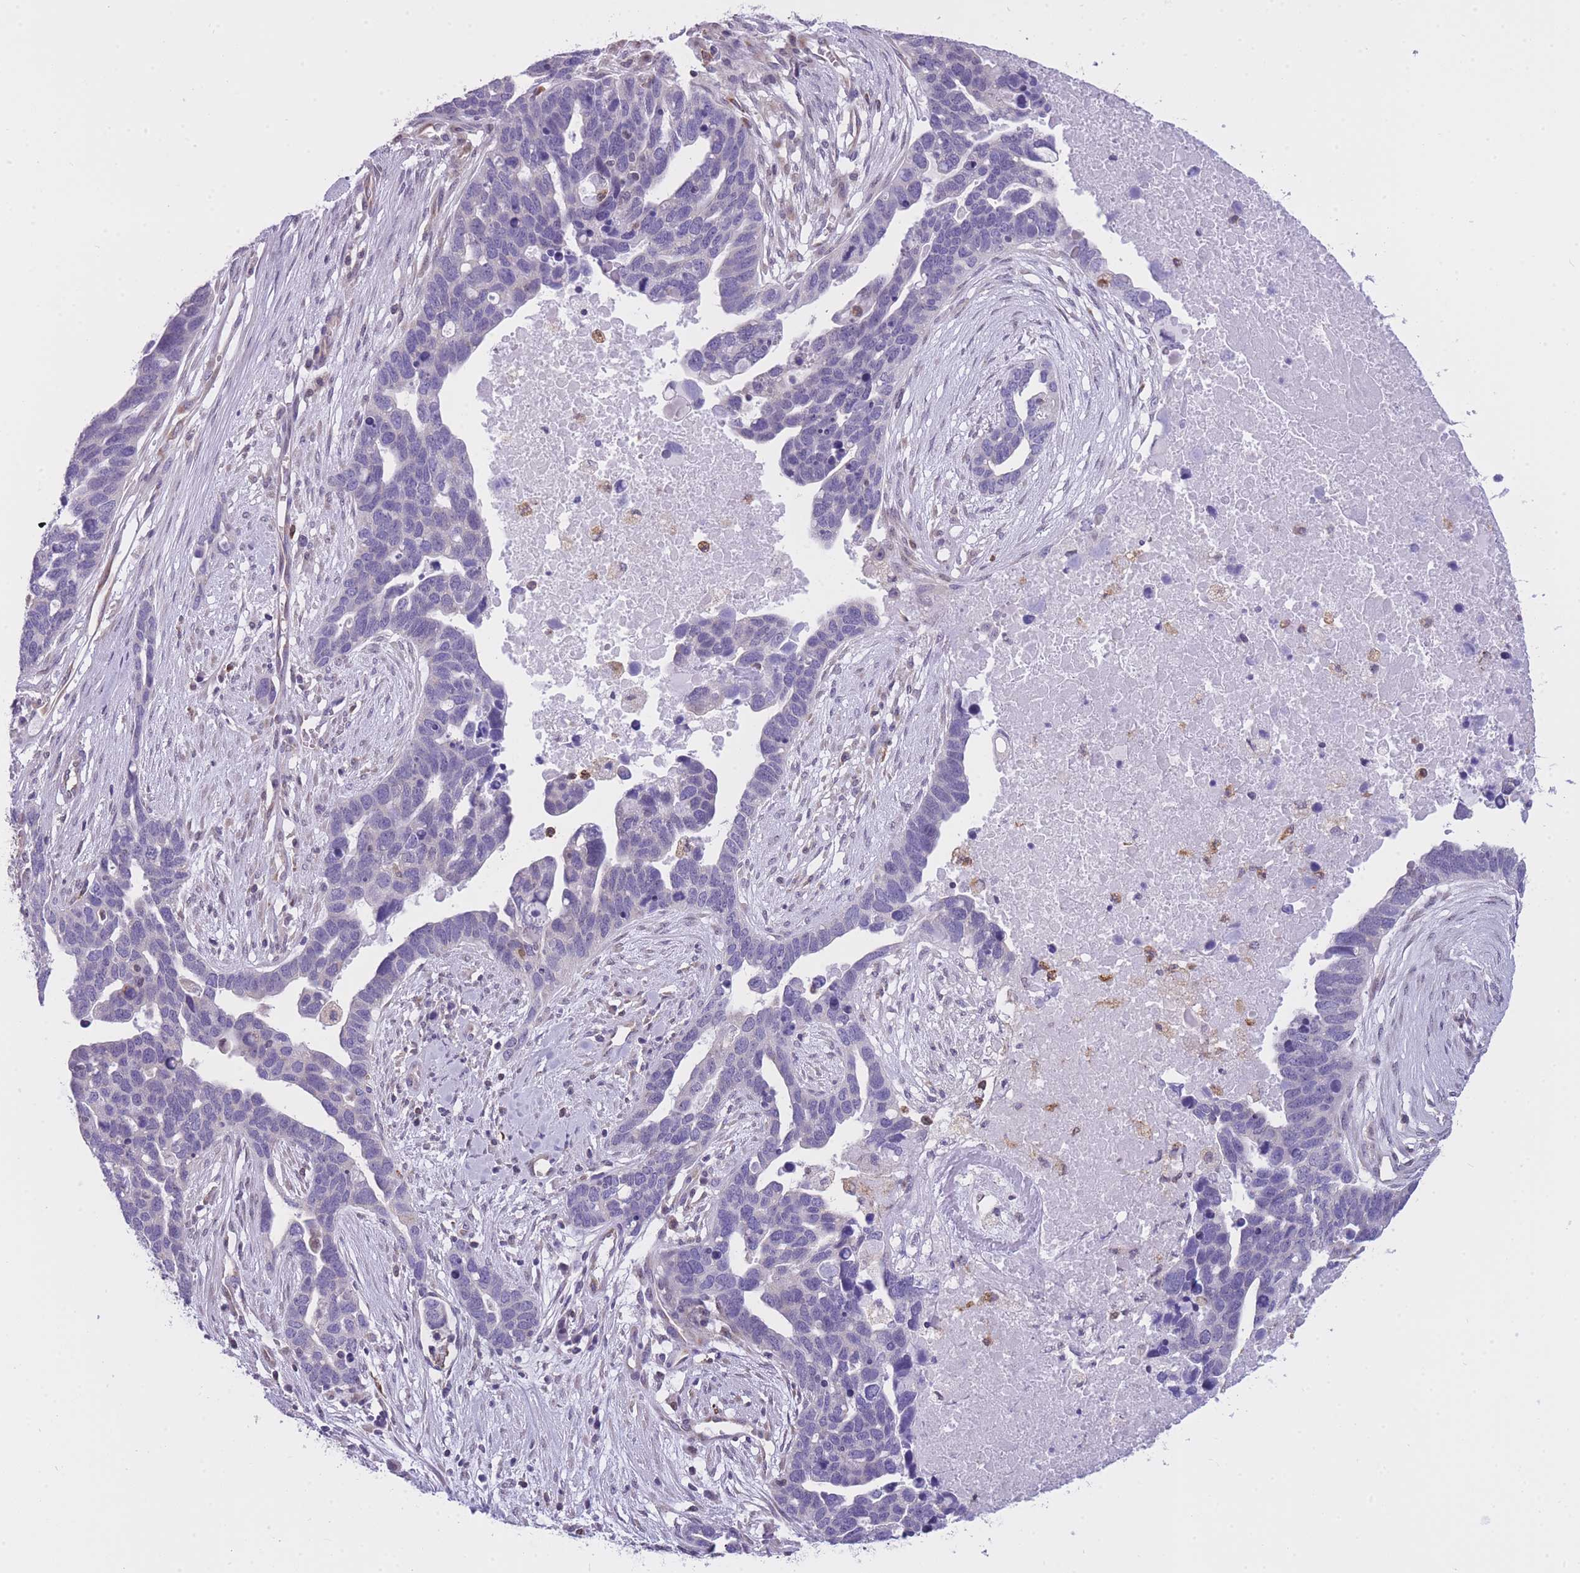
{"staining": {"intensity": "negative", "quantity": "none", "location": "none"}, "tissue": "ovarian cancer", "cell_type": "Tumor cells", "image_type": "cancer", "snomed": [{"axis": "morphology", "description": "Cystadenocarcinoma, serous, NOS"}, {"axis": "topography", "description": "Ovary"}], "caption": "Serous cystadenocarcinoma (ovarian) stained for a protein using immunohistochemistry demonstrates no expression tumor cells.", "gene": "ZNF662", "patient": {"sex": "female", "age": 54}}